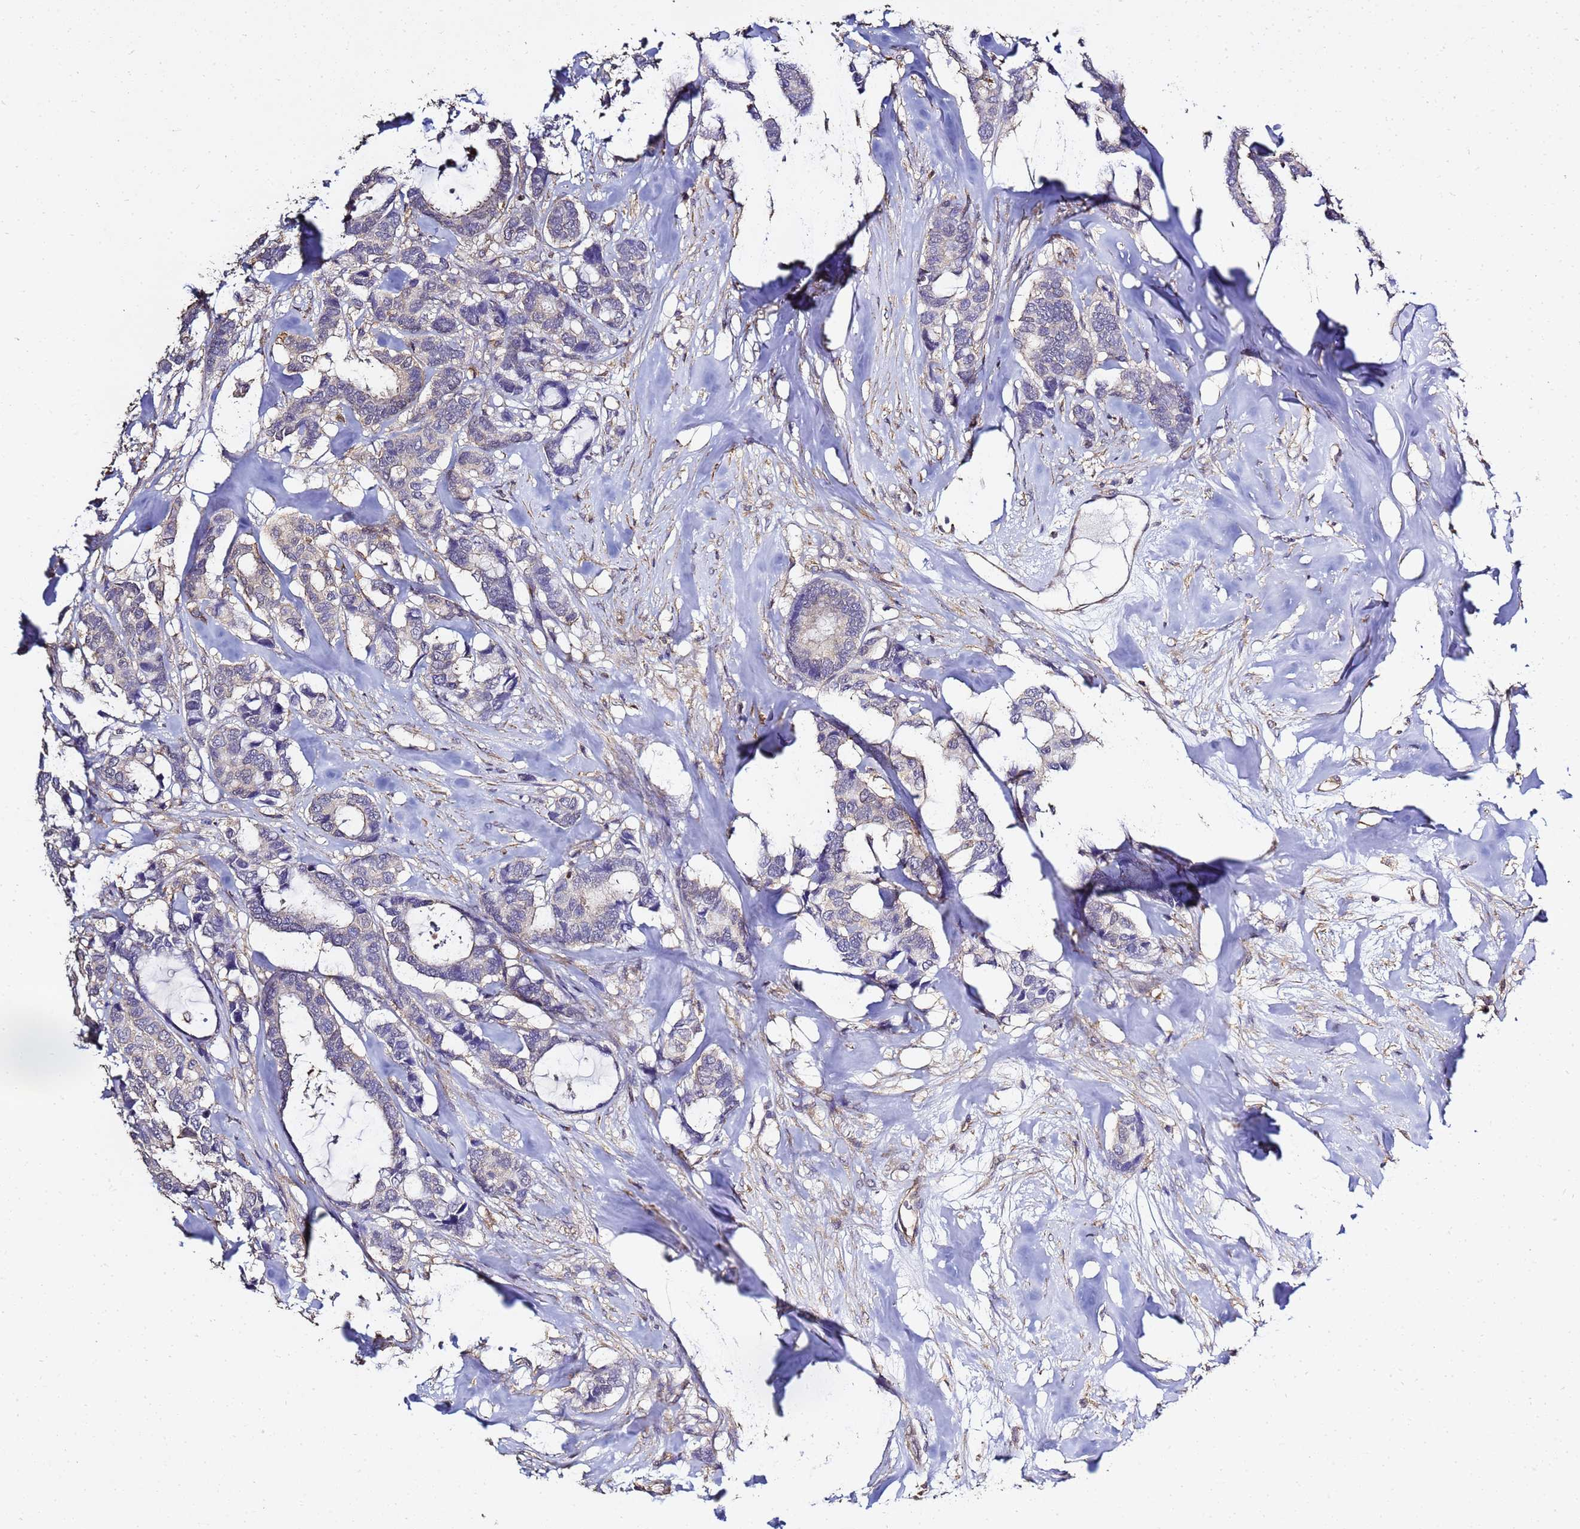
{"staining": {"intensity": "weak", "quantity": "<25%", "location": "cytoplasmic/membranous"}, "tissue": "breast cancer", "cell_type": "Tumor cells", "image_type": "cancer", "snomed": [{"axis": "morphology", "description": "Duct carcinoma"}, {"axis": "topography", "description": "Breast"}], "caption": "Immunohistochemistry of breast cancer exhibits no positivity in tumor cells.", "gene": "ENOPH1", "patient": {"sex": "female", "age": 87}}